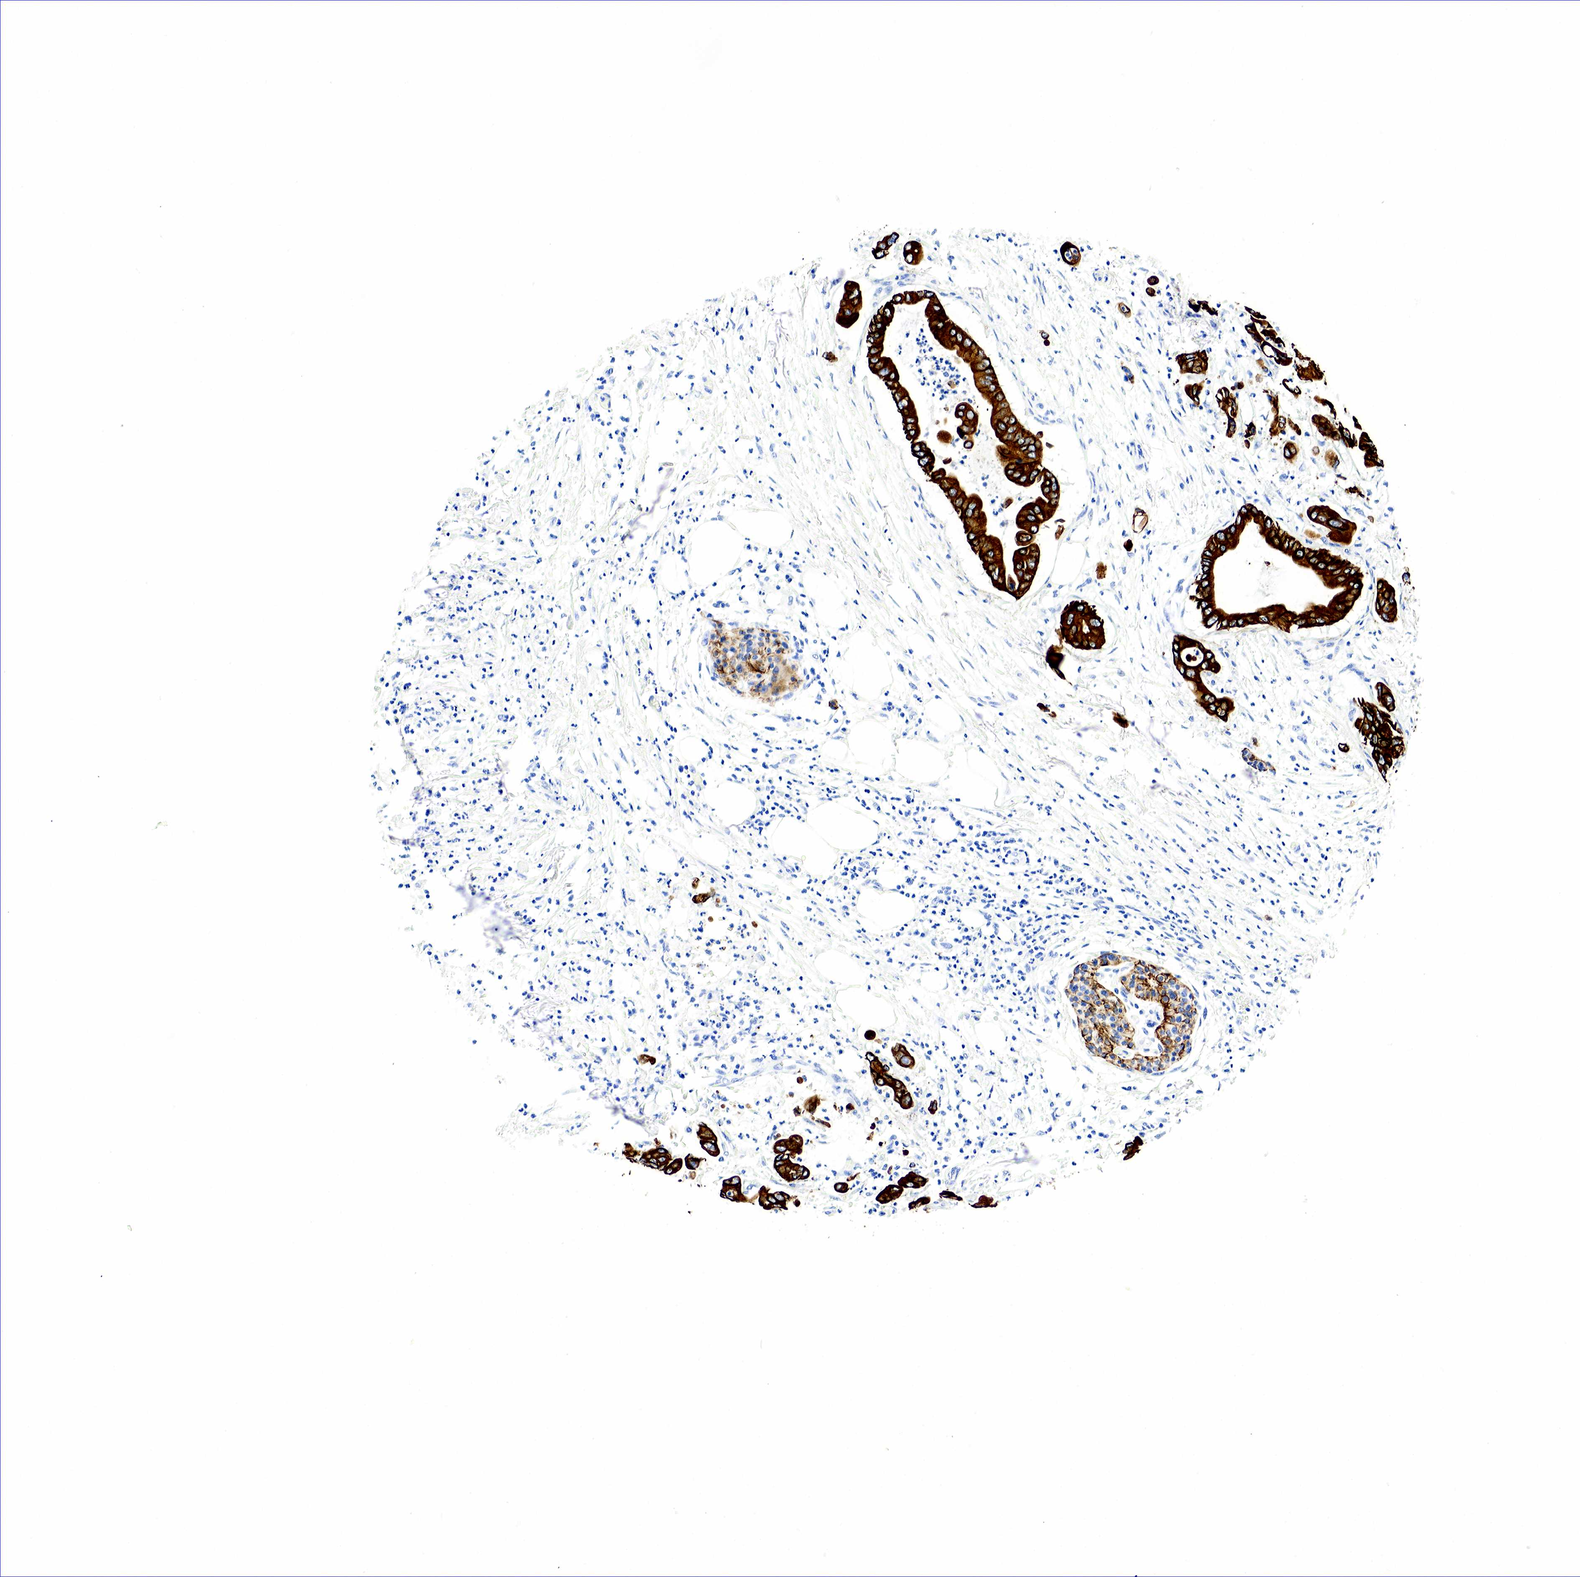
{"staining": {"intensity": "strong", "quantity": ">75%", "location": "cytoplasmic/membranous"}, "tissue": "pancreatic cancer", "cell_type": "Tumor cells", "image_type": "cancer", "snomed": [{"axis": "morphology", "description": "Adenocarcinoma, NOS"}, {"axis": "topography", "description": "Pancreas"}], "caption": "Brown immunohistochemical staining in adenocarcinoma (pancreatic) displays strong cytoplasmic/membranous positivity in approximately >75% of tumor cells. Ihc stains the protein in brown and the nuclei are stained blue.", "gene": "KRT18", "patient": {"sex": "male", "age": 58}}